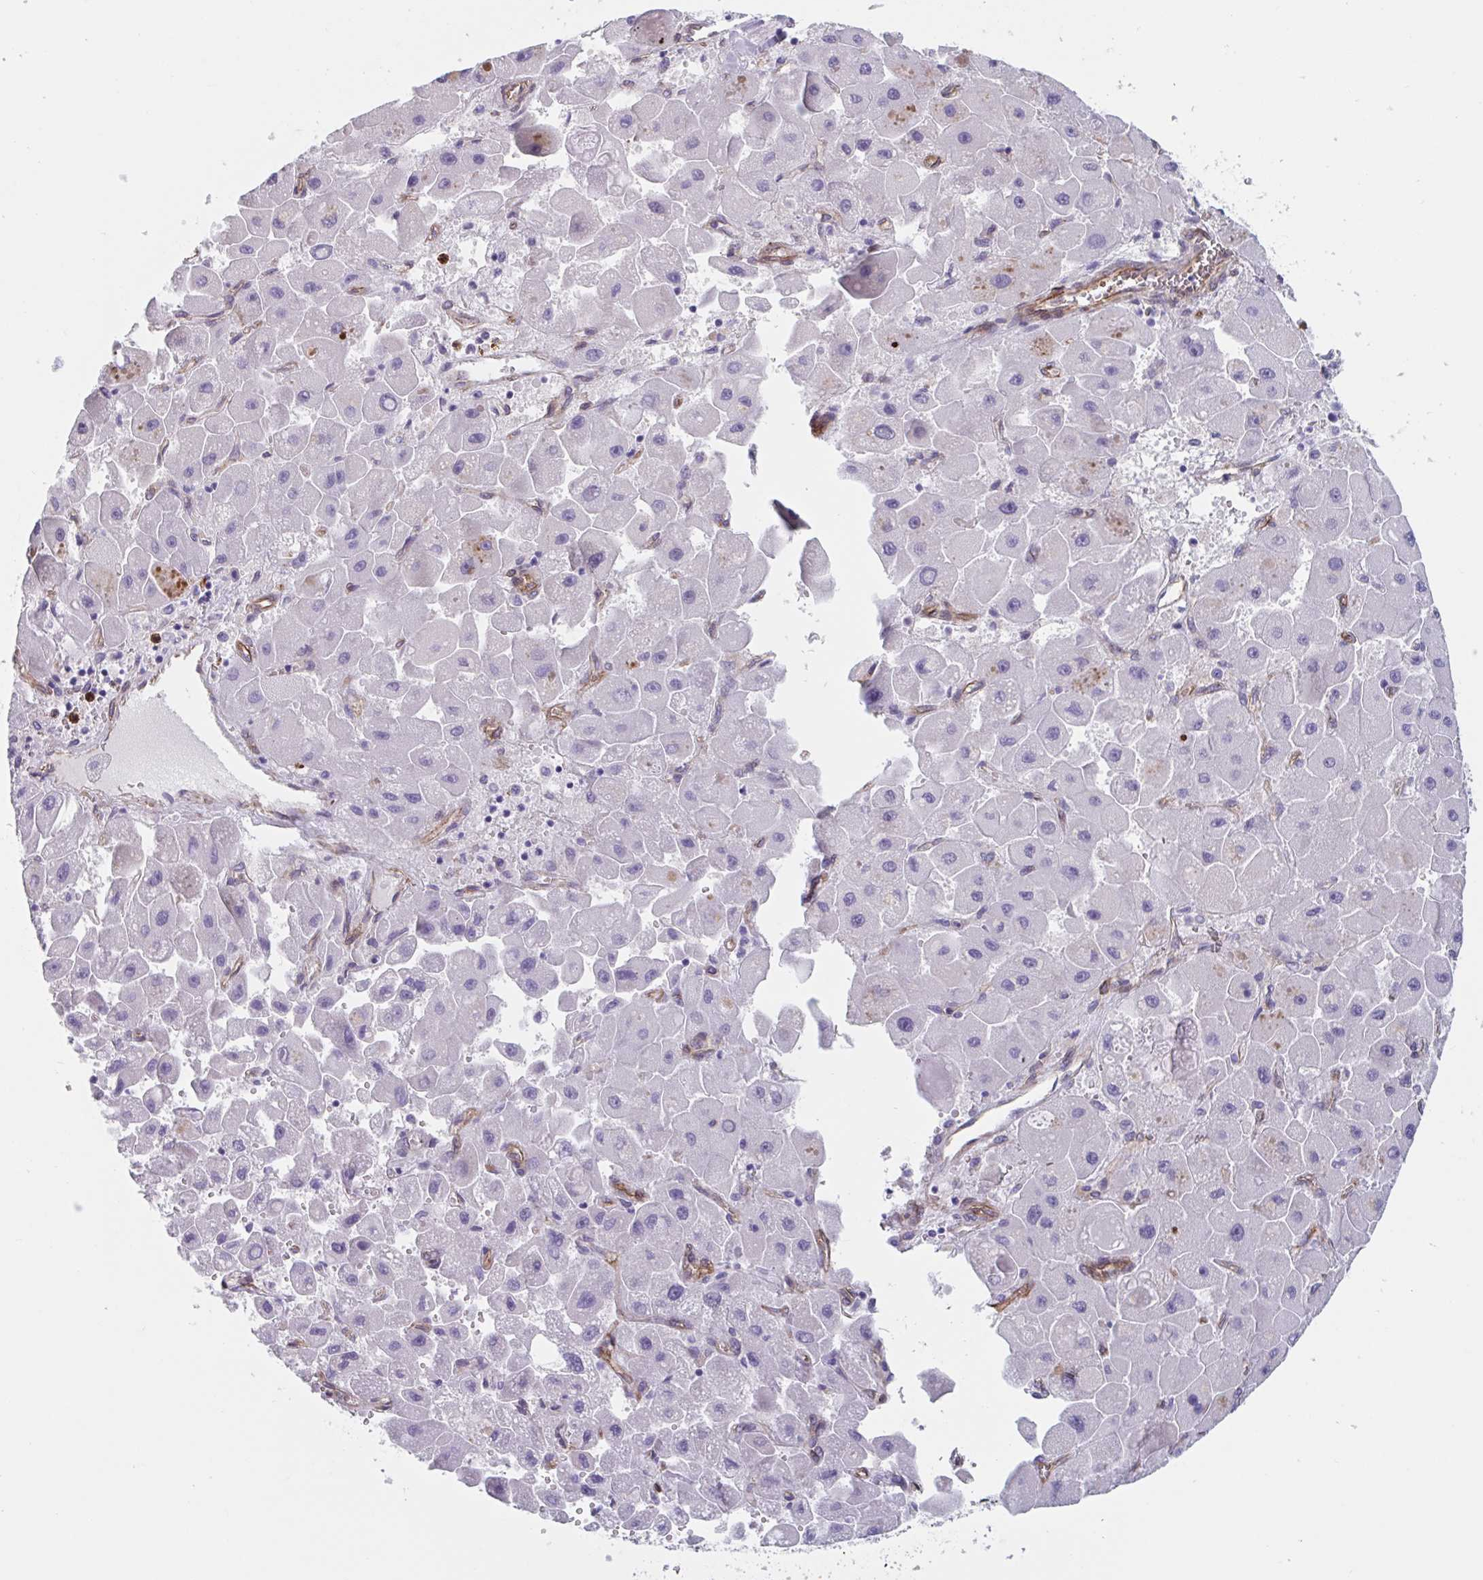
{"staining": {"intensity": "negative", "quantity": "none", "location": "none"}, "tissue": "liver cancer", "cell_type": "Tumor cells", "image_type": "cancer", "snomed": [{"axis": "morphology", "description": "Carcinoma, Hepatocellular, NOS"}, {"axis": "topography", "description": "Liver"}], "caption": "IHC histopathology image of liver hepatocellular carcinoma stained for a protein (brown), which demonstrates no staining in tumor cells.", "gene": "CITED4", "patient": {"sex": "male", "age": 24}}